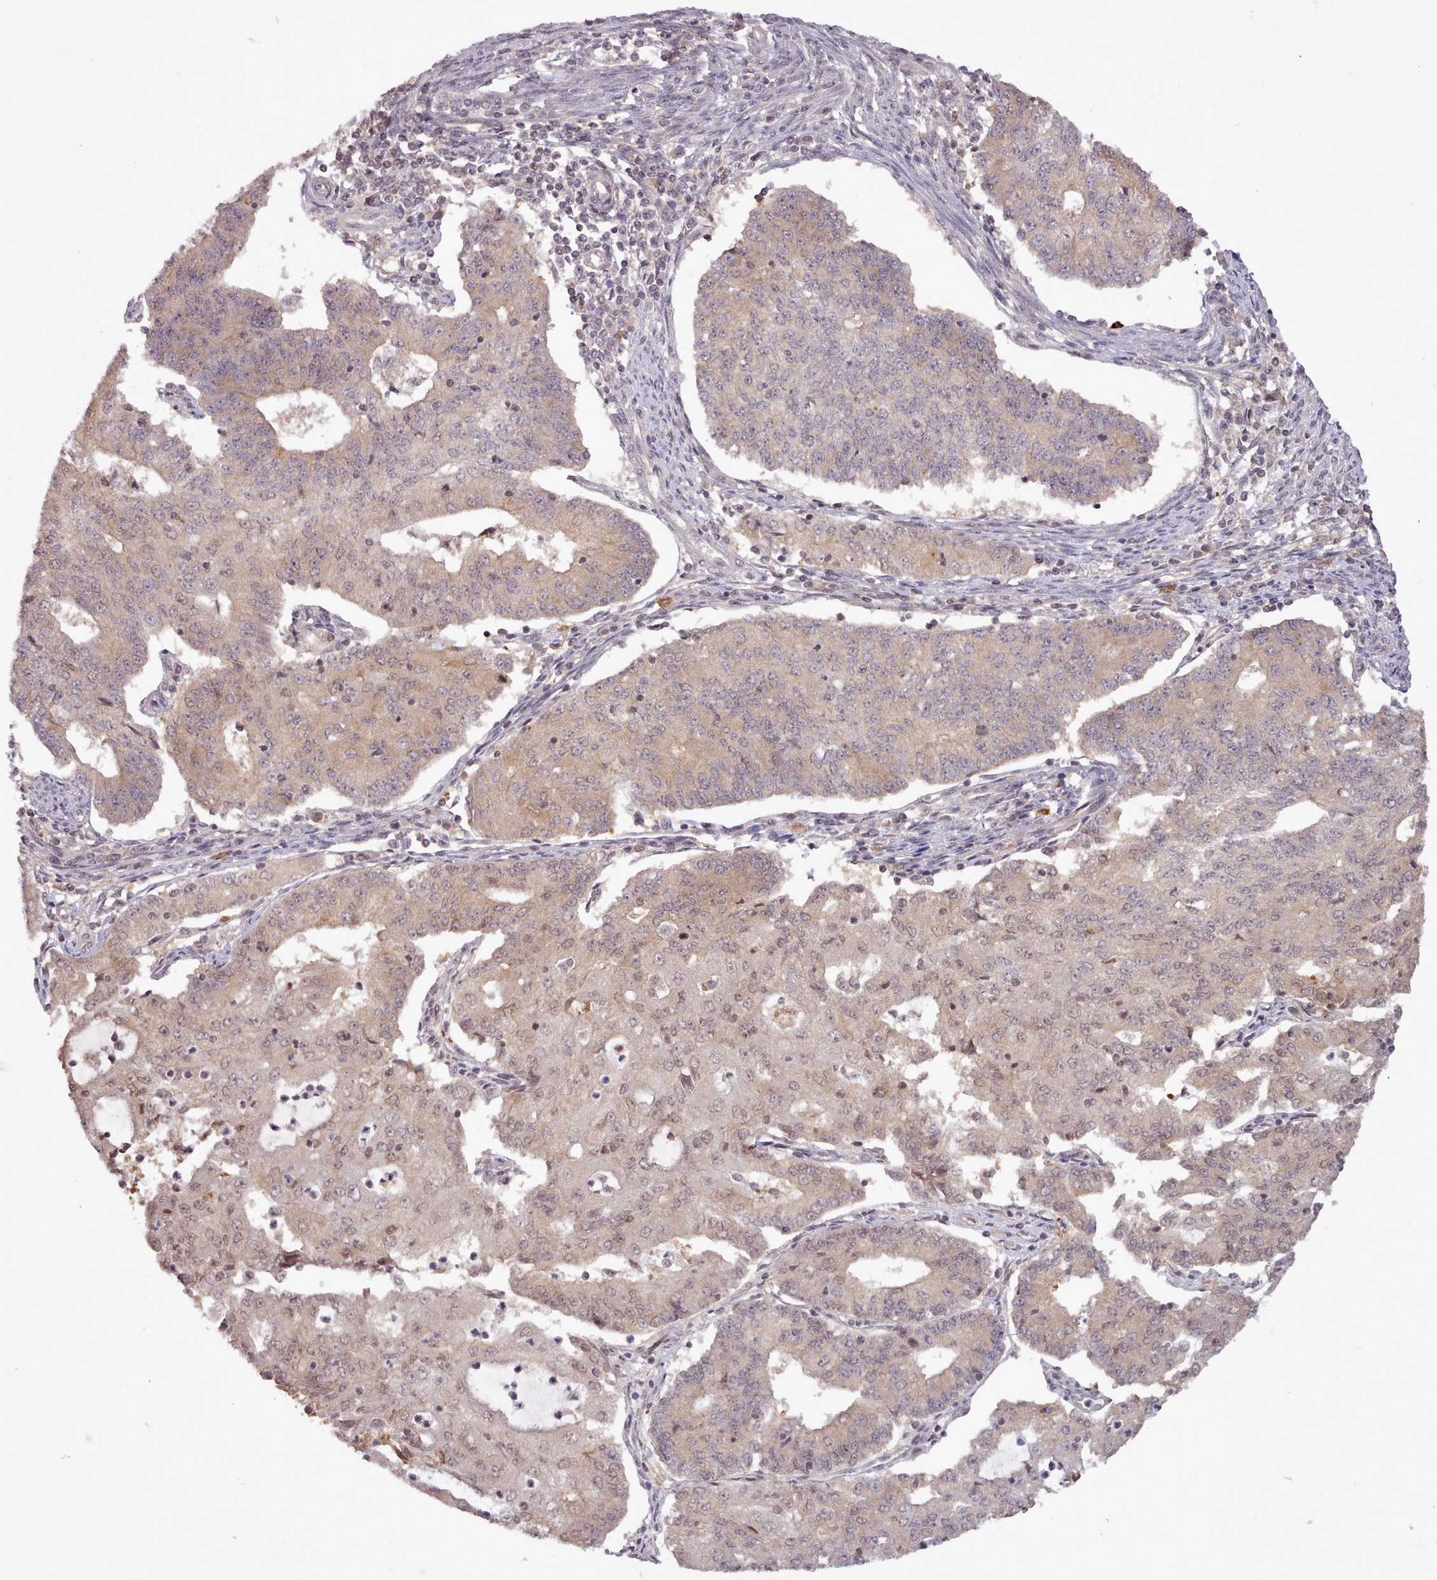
{"staining": {"intensity": "moderate", "quantity": ">75%", "location": "cytoplasmic/membranous,nuclear"}, "tissue": "endometrial cancer", "cell_type": "Tumor cells", "image_type": "cancer", "snomed": [{"axis": "morphology", "description": "Adenocarcinoma, NOS"}, {"axis": "topography", "description": "Endometrium"}], "caption": "This is an image of immunohistochemistry (IHC) staining of endometrial adenocarcinoma, which shows moderate positivity in the cytoplasmic/membranous and nuclear of tumor cells.", "gene": "ARL17A", "patient": {"sex": "female", "age": 56}}